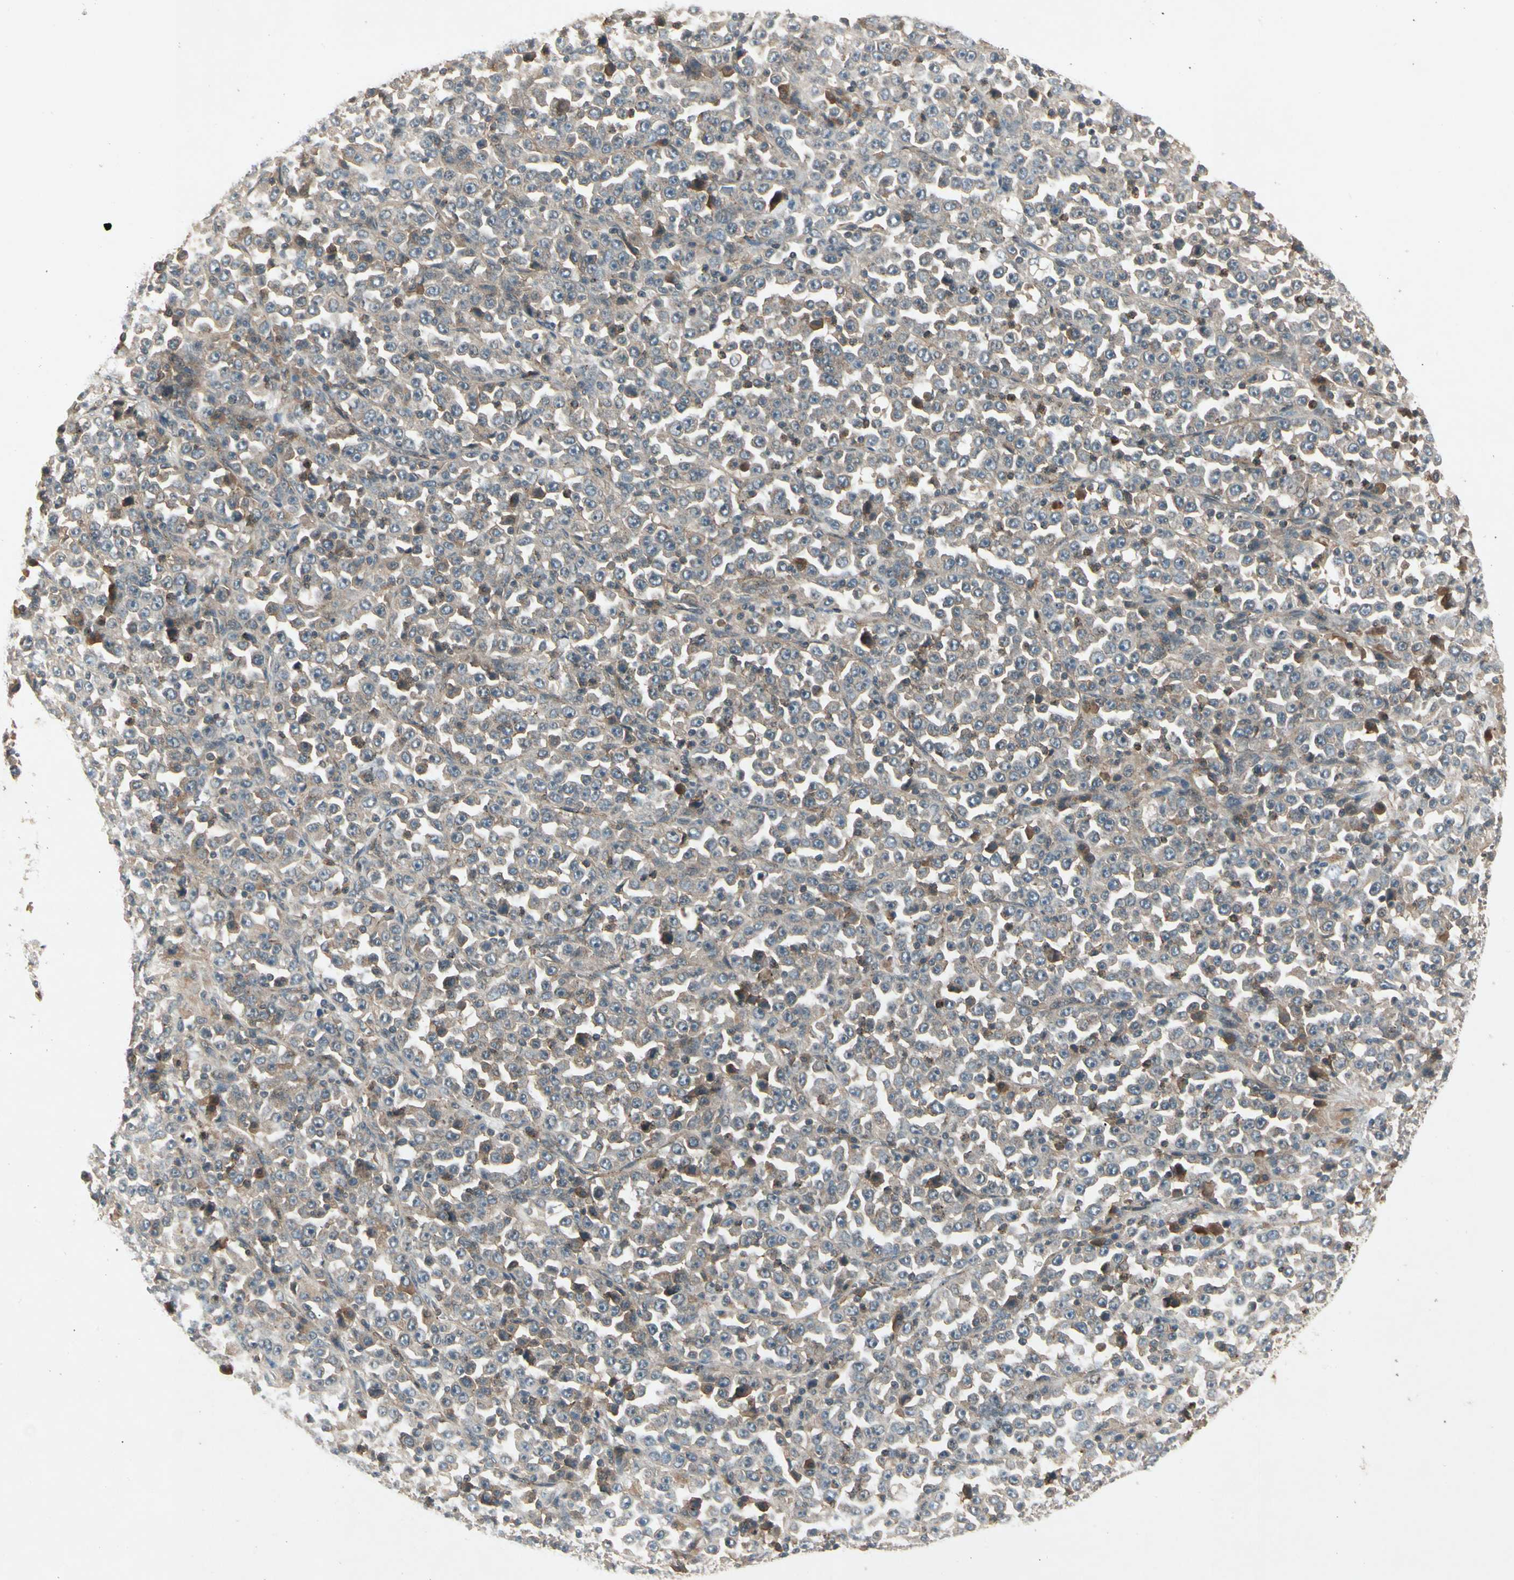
{"staining": {"intensity": "weak", "quantity": "25%-75%", "location": "cytoplasmic/membranous"}, "tissue": "stomach cancer", "cell_type": "Tumor cells", "image_type": "cancer", "snomed": [{"axis": "morphology", "description": "Normal tissue, NOS"}, {"axis": "morphology", "description": "Adenocarcinoma, NOS"}, {"axis": "topography", "description": "Stomach, upper"}, {"axis": "topography", "description": "Stomach"}], "caption": "A brown stain labels weak cytoplasmic/membranous expression of a protein in human stomach adenocarcinoma tumor cells.", "gene": "FLOT1", "patient": {"sex": "male", "age": 59}}